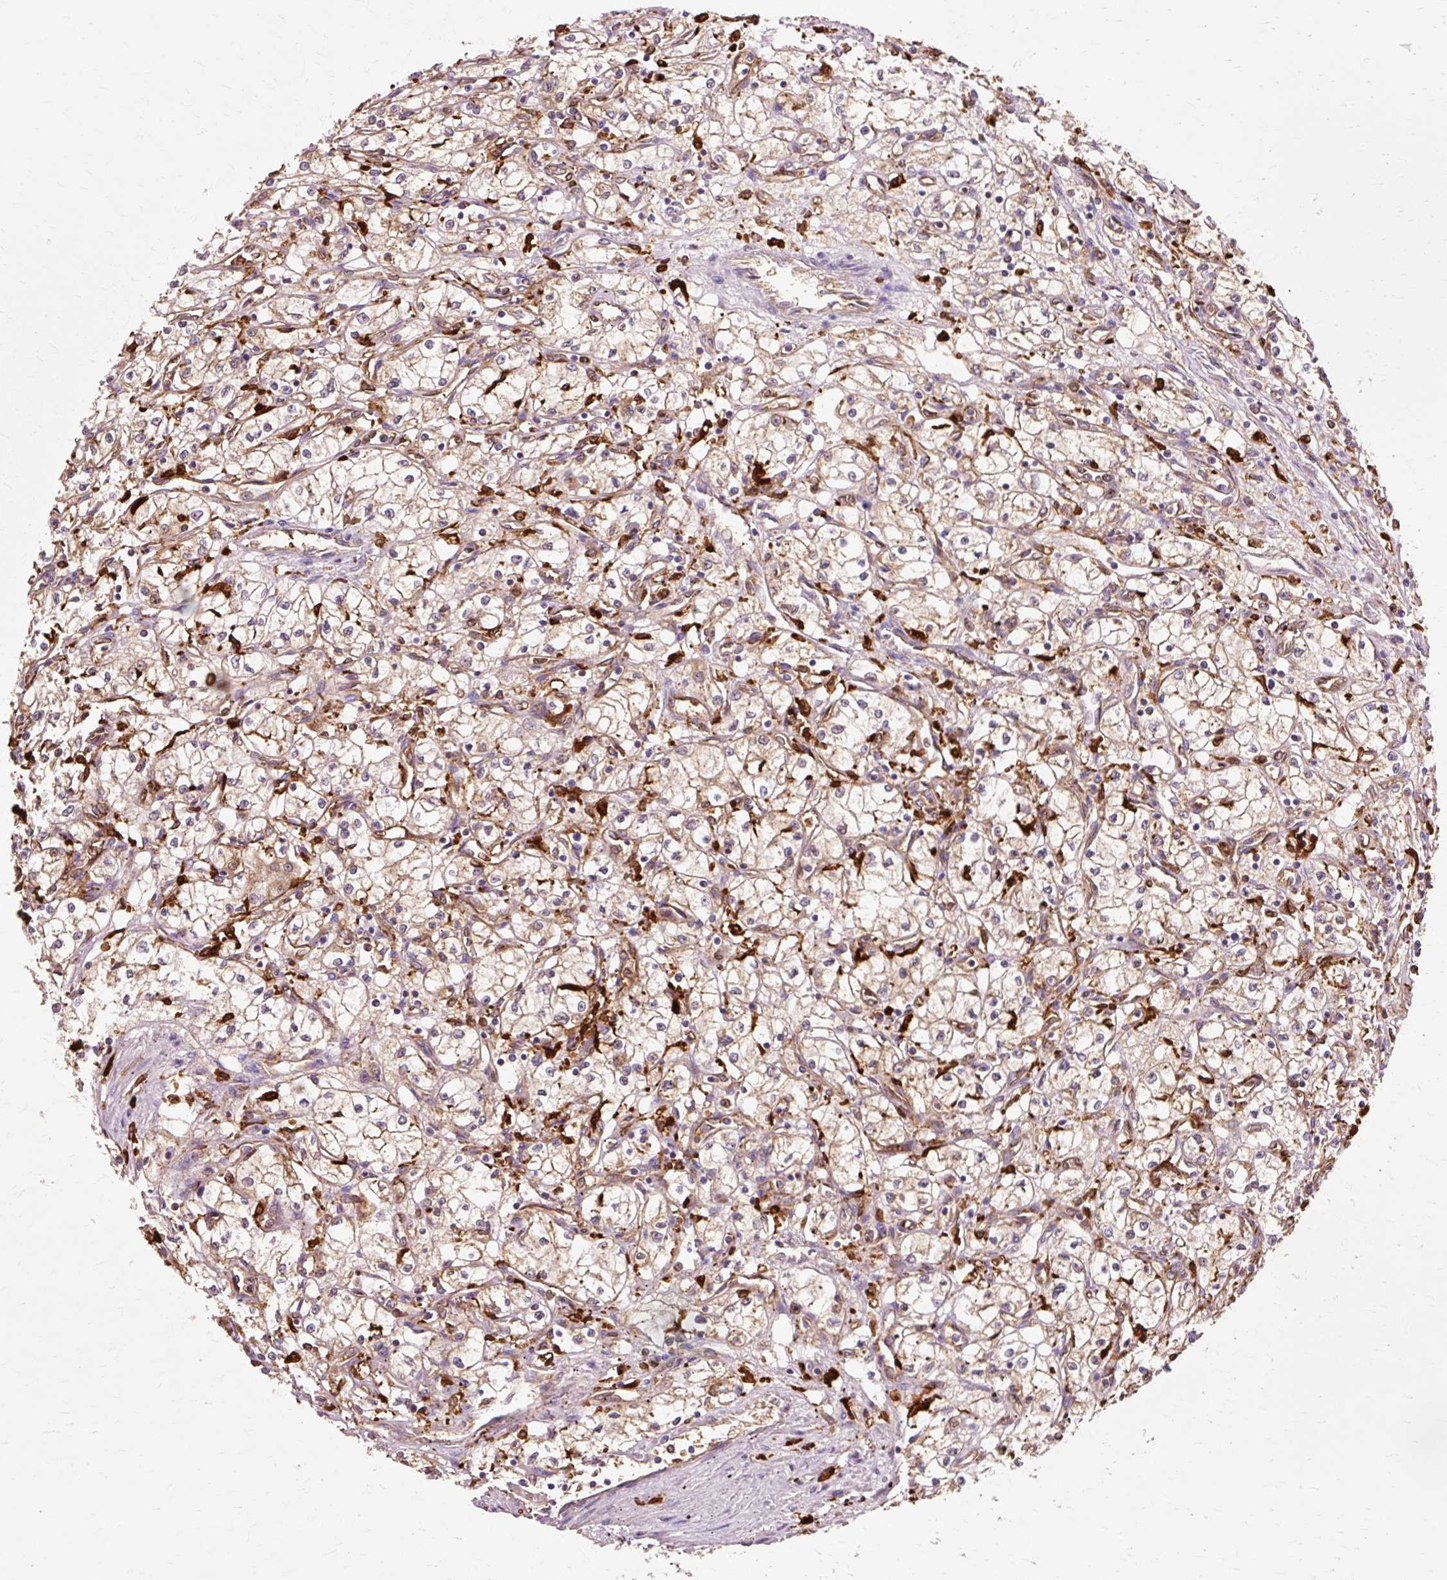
{"staining": {"intensity": "weak", "quantity": "25%-75%", "location": "cytoplasmic/membranous"}, "tissue": "renal cancer", "cell_type": "Tumor cells", "image_type": "cancer", "snomed": [{"axis": "morphology", "description": "Adenocarcinoma, NOS"}, {"axis": "topography", "description": "Kidney"}], "caption": "Tumor cells reveal low levels of weak cytoplasmic/membranous expression in approximately 25%-75% of cells in human renal cancer.", "gene": "GPX1", "patient": {"sex": "male", "age": 59}}